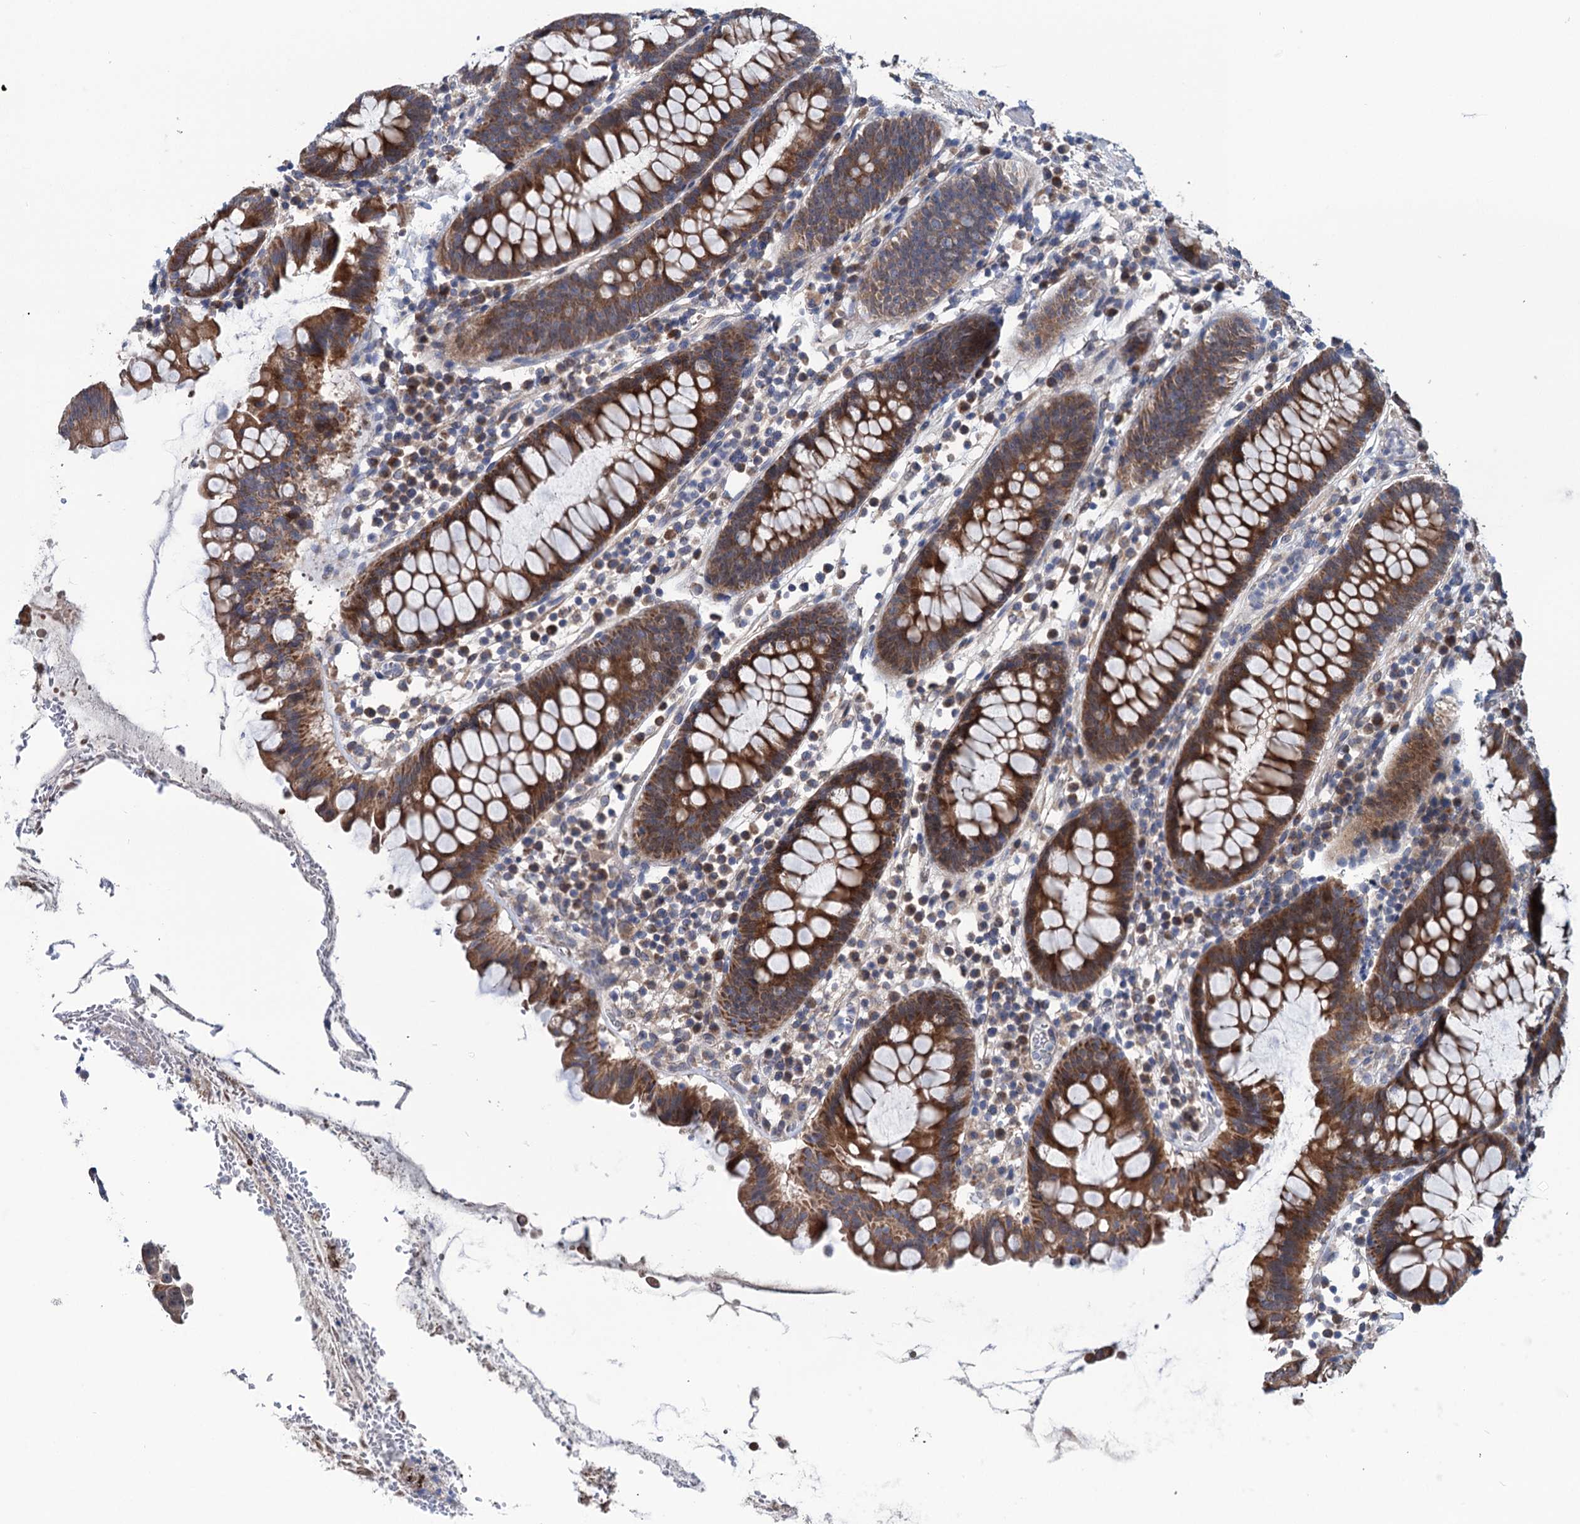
{"staining": {"intensity": "moderate", "quantity": ">75%", "location": "cytoplasmic/membranous"}, "tissue": "colorectal cancer", "cell_type": "Tumor cells", "image_type": "cancer", "snomed": [{"axis": "morphology", "description": "Normal tissue, NOS"}, {"axis": "morphology", "description": "Adenocarcinoma, NOS"}, {"axis": "topography", "description": "Colon"}], "caption": "Colorectal adenocarcinoma tissue shows moderate cytoplasmic/membranous positivity in approximately >75% of tumor cells, visualized by immunohistochemistry.", "gene": "EYA4", "patient": {"sex": "female", "age": 75}}